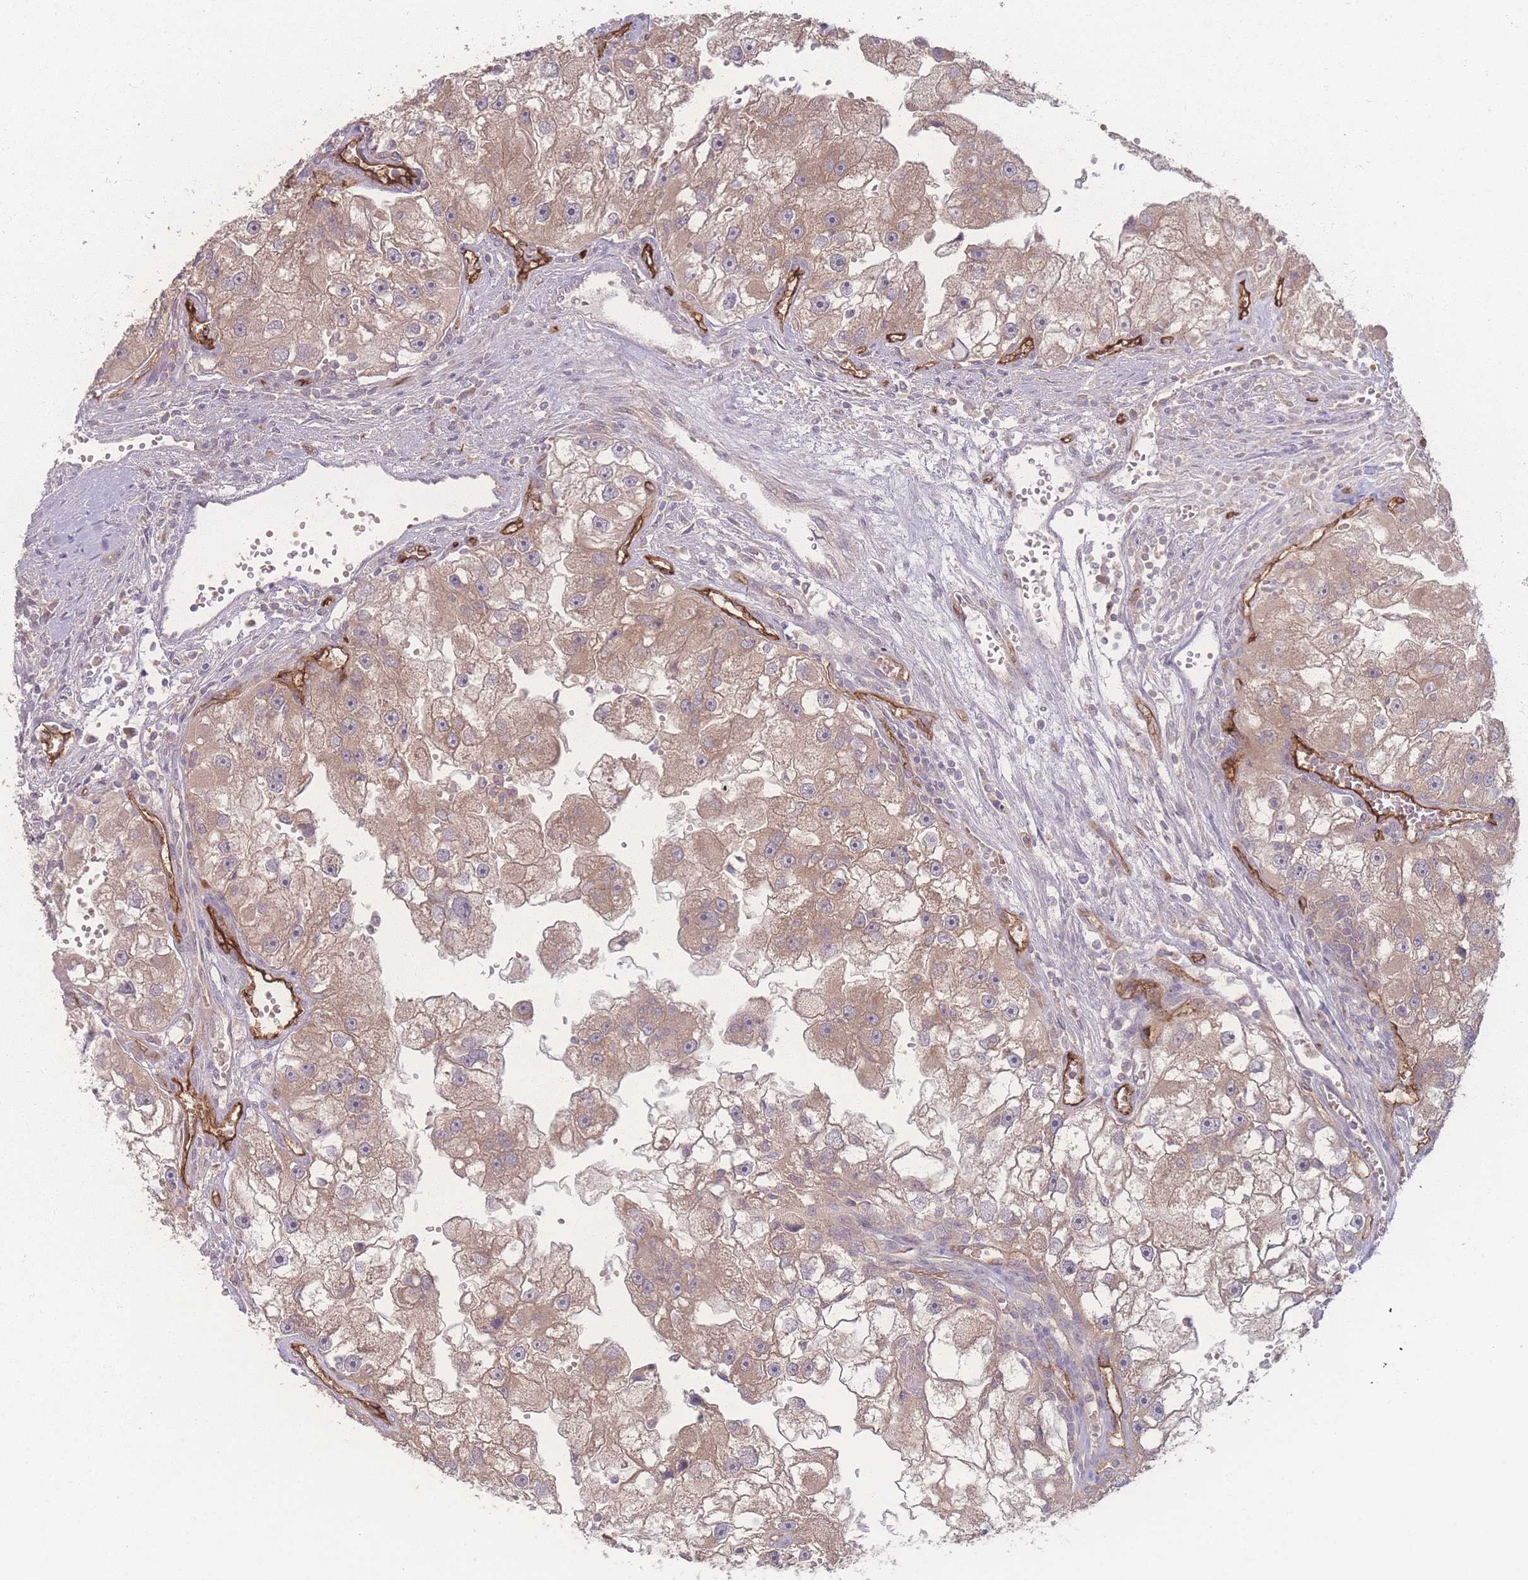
{"staining": {"intensity": "weak", "quantity": ">75%", "location": "cytoplasmic/membranous"}, "tissue": "renal cancer", "cell_type": "Tumor cells", "image_type": "cancer", "snomed": [{"axis": "morphology", "description": "Adenocarcinoma, NOS"}, {"axis": "topography", "description": "Kidney"}], "caption": "DAB immunohistochemical staining of human renal adenocarcinoma demonstrates weak cytoplasmic/membranous protein expression in approximately >75% of tumor cells. (Brightfield microscopy of DAB IHC at high magnification).", "gene": "INSR", "patient": {"sex": "male", "age": 63}}